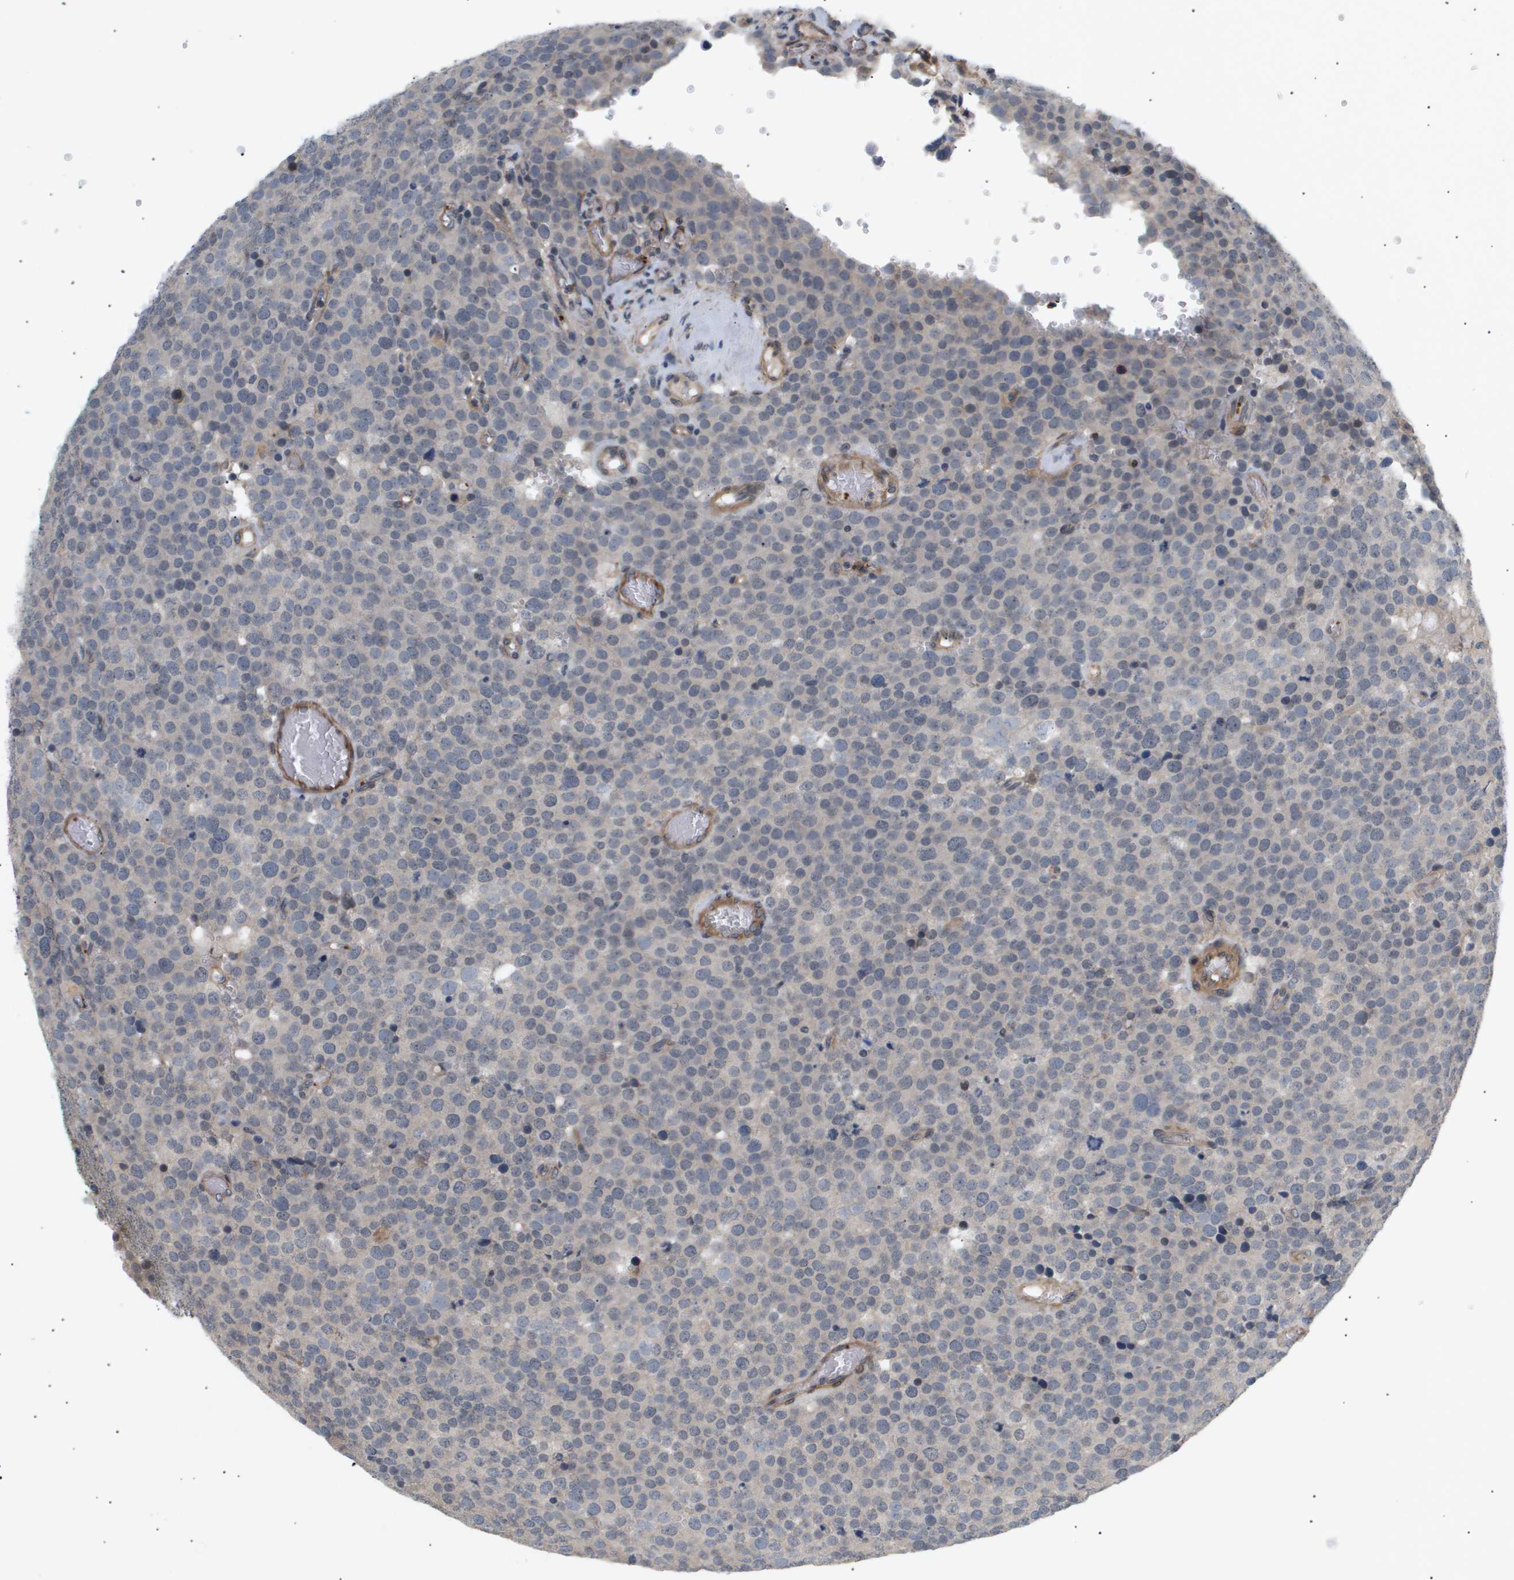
{"staining": {"intensity": "negative", "quantity": "none", "location": "none"}, "tissue": "testis cancer", "cell_type": "Tumor cells", "image_type": "cancer", "snomed": [{"axis": "morphology", "description": "Normal tissue, NOS"}, {"axis": "morphology", "description": "Seminoma, NOS"}, {"axis": "topography", "description": "Testis"}], "caption": "DAB immunohistochemical staining of human testis cancer displays no significant expression in tumor cells. The staining is performed using DAB (3,3'-diaminobenzidine) brown chromogen with nuclei counter-stained in using hematoxylin.", "gene": "CORO2B", "patient": {"sex": "male", "age": 71}}